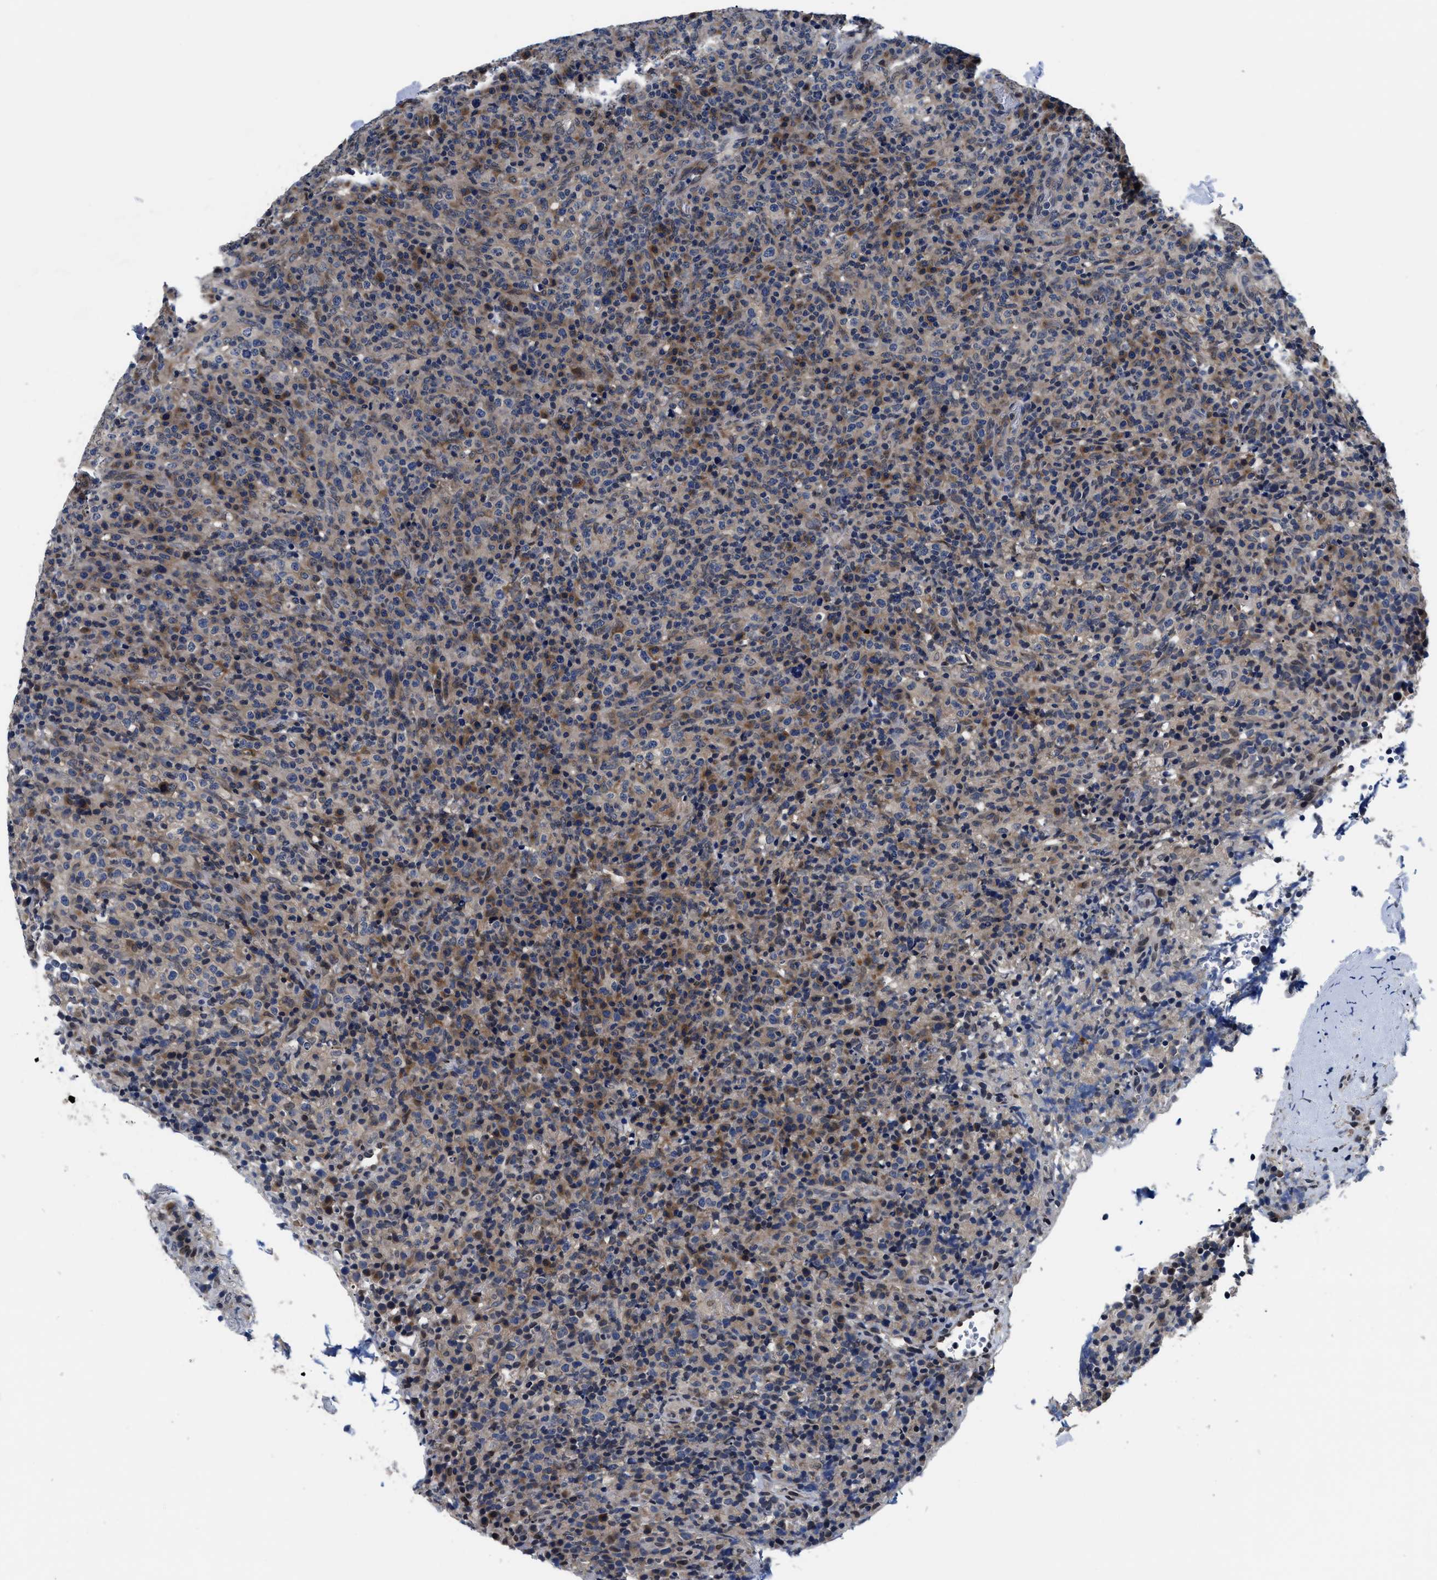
{"staining": {"intensity": "negative", "quantity": "none", "location": "none"}, "tissue": "lymphoma", "cell_type": "Tumor cells", "image_type": "cancer", "snomed": [{"axis": "morphology", "description": "Malignant lymphoma, non-Hodgkin's type, High grade"}, {"axis": "topography", "description": "Lymph node"}], "caption": "Photomicrograph shows no significant protein positivity in tumor cells of high-grade malignant lymphoma, non-Hodgkin's type.", "gene": "SNX10", "patient": {"sex": "female", "age": 76}}